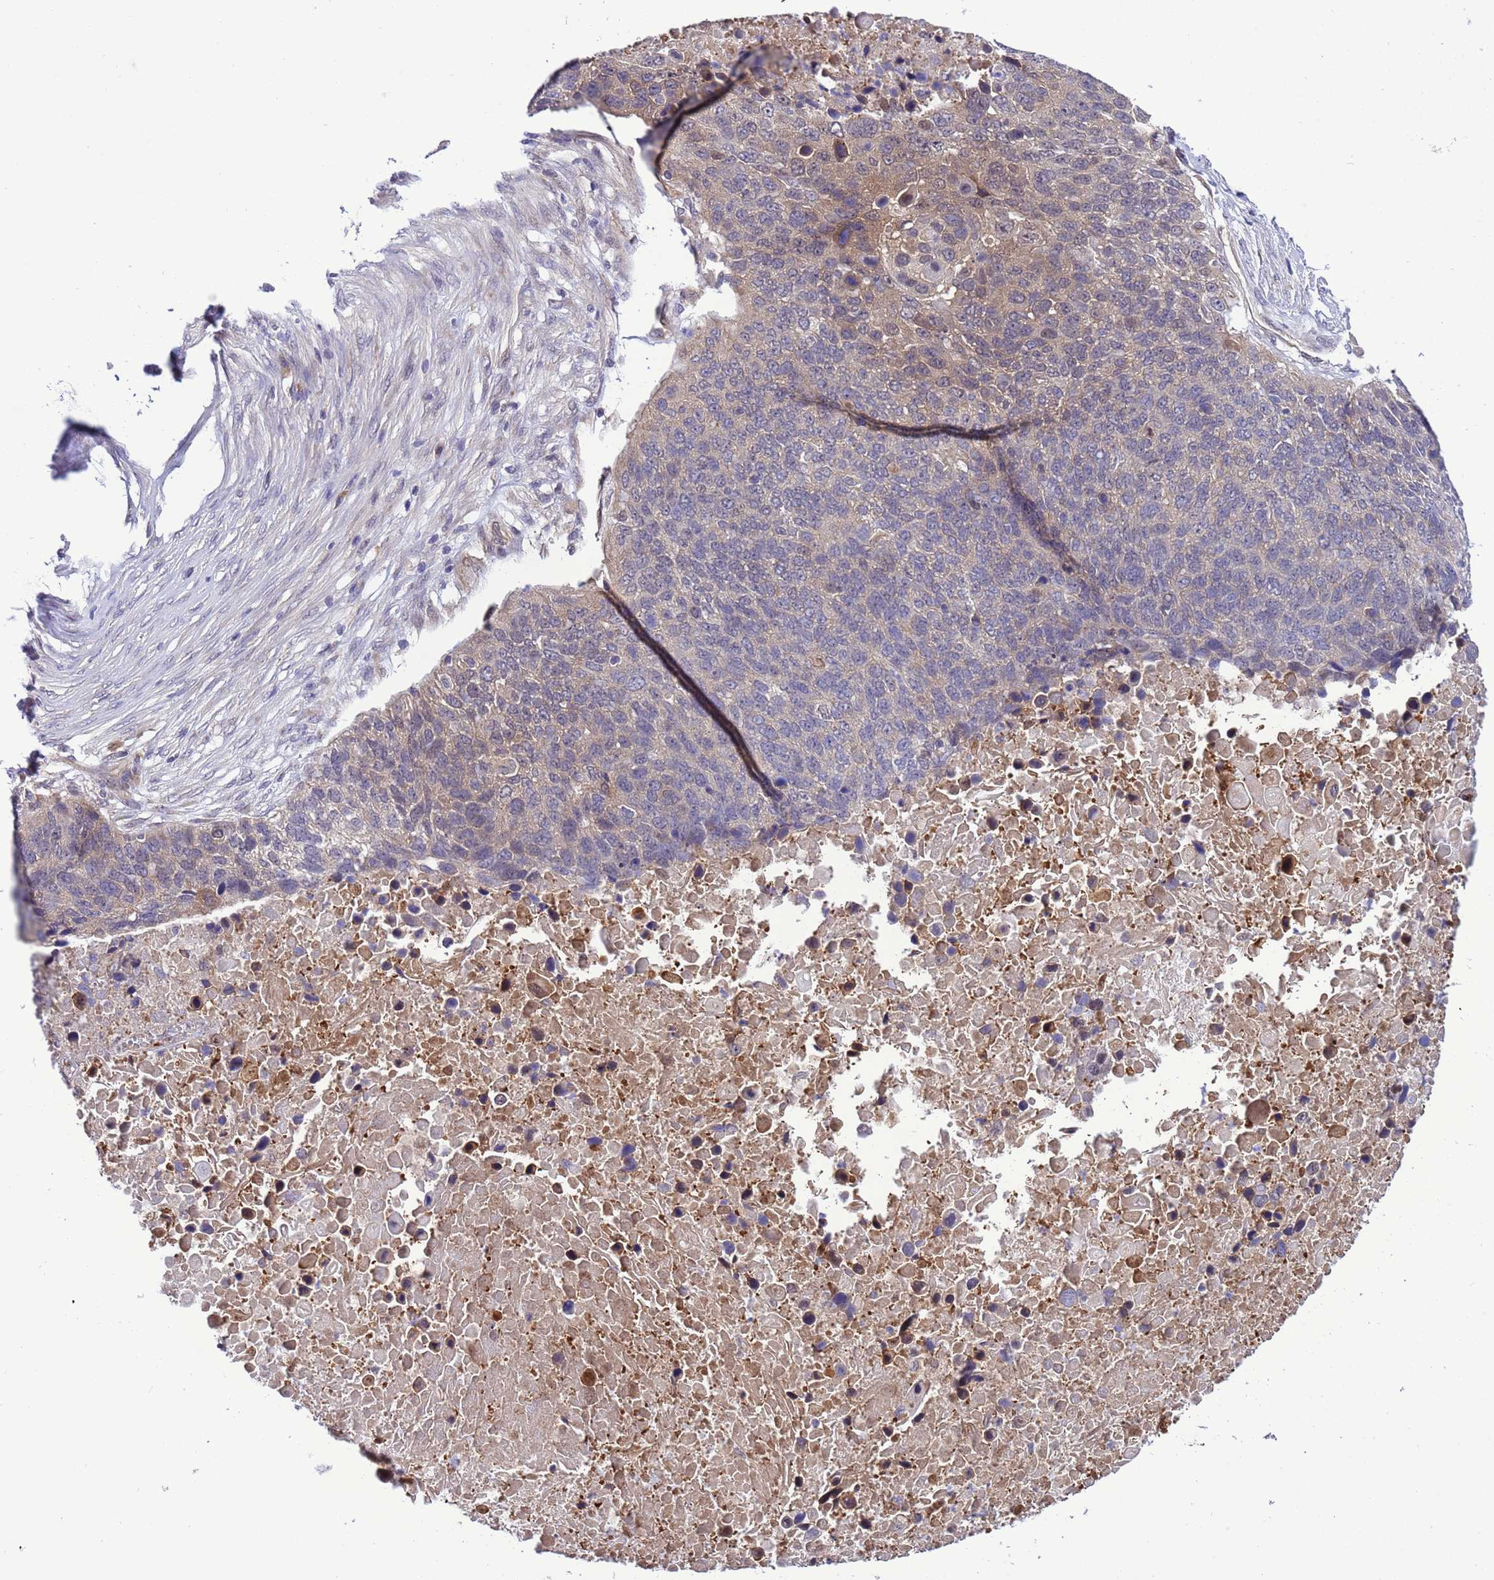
{"staining": {"intensity": "weak", "quantity": "25%-75%", "location": "cytoplasmic/membranous"}, "tissue": "lung cancer", "cell_type": "Tumor cells", "image_type": "cancer", "snomed": [{"axis": "morphology", "description": "Normal tissue, NOS"}, {"axis": "morphology", "description": "Squamous cell carcinoma, NOS"}, {"axis": "topography", "description": "Lymph node"}, {"axis": "topography", "description": "Lung"}], "caption": "Human lung cancer (squamous cell carcinoma) stained for a protein (brown) displays weak cytoplasmic/membranous positive staining in approximately 25%-75% of tumor cells.", "gene": "RASD1", "patient": {"sex": "male", "age": 66}}